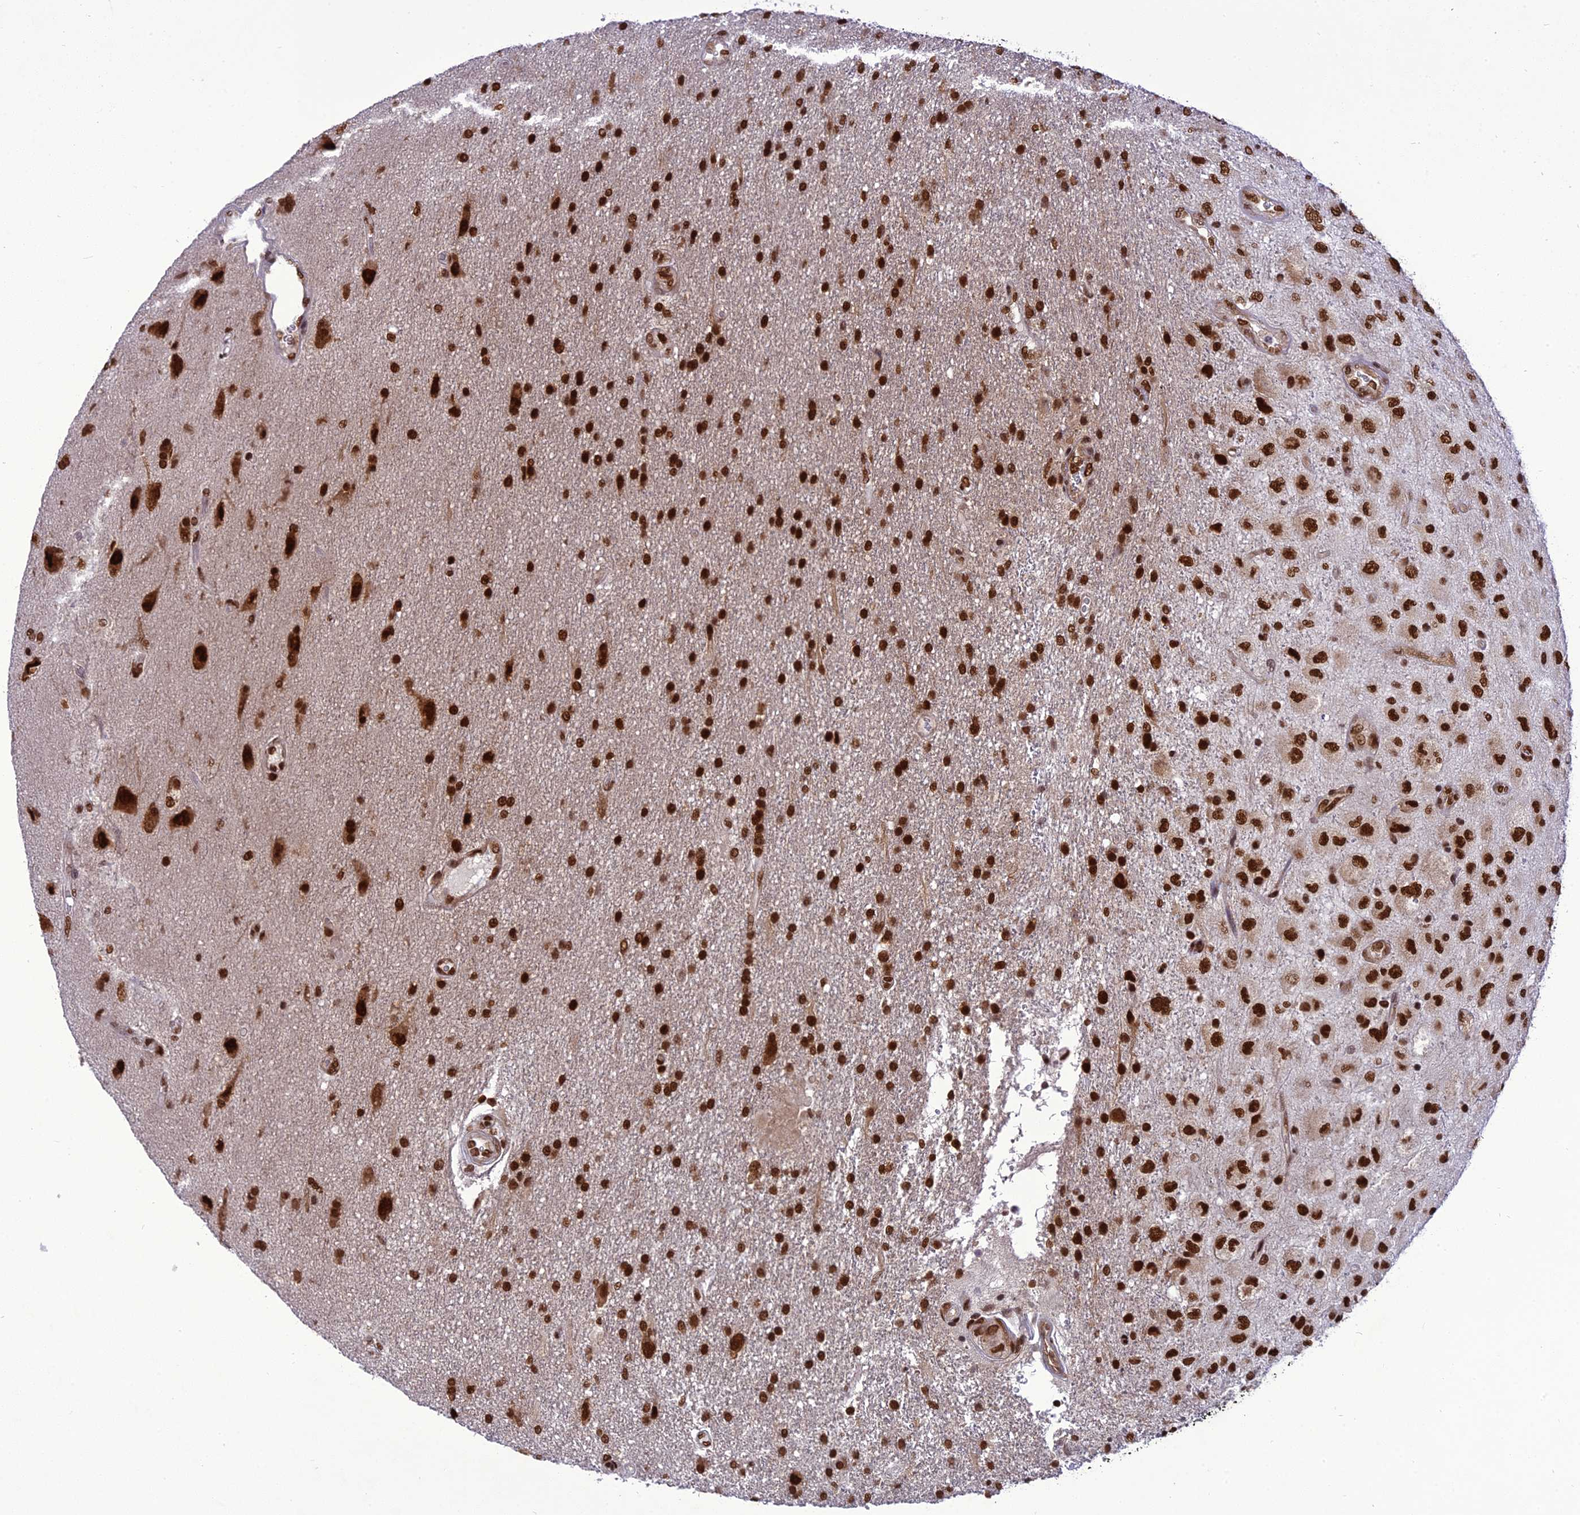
{"staining": {"intensity": "strong", "quantity": ">75%", "location": "nuclear"}, "tissue": "glioma", "cell_type": "Tumor cells", "image_type": "cancer", "snomed": [{"axis": "morphology", "description": "Glioma, malignant, Low grade"}, {"axis": "topography", "description": "Brain"}], "caption": "High-magnification brightfield microscopy of malignant glioma (low-grade) stained with DAB (3,3'-diaminobenzidine) (brown) and counterstained with hematoxylin (blue). tumor cells exhibit strong nuclear staining is appreciated in approximately>75% of cells. (IHC, brightfield microscopy, high magnification).", "gene": "DDX1", "patient": {"sex": "male", "age": 66}}